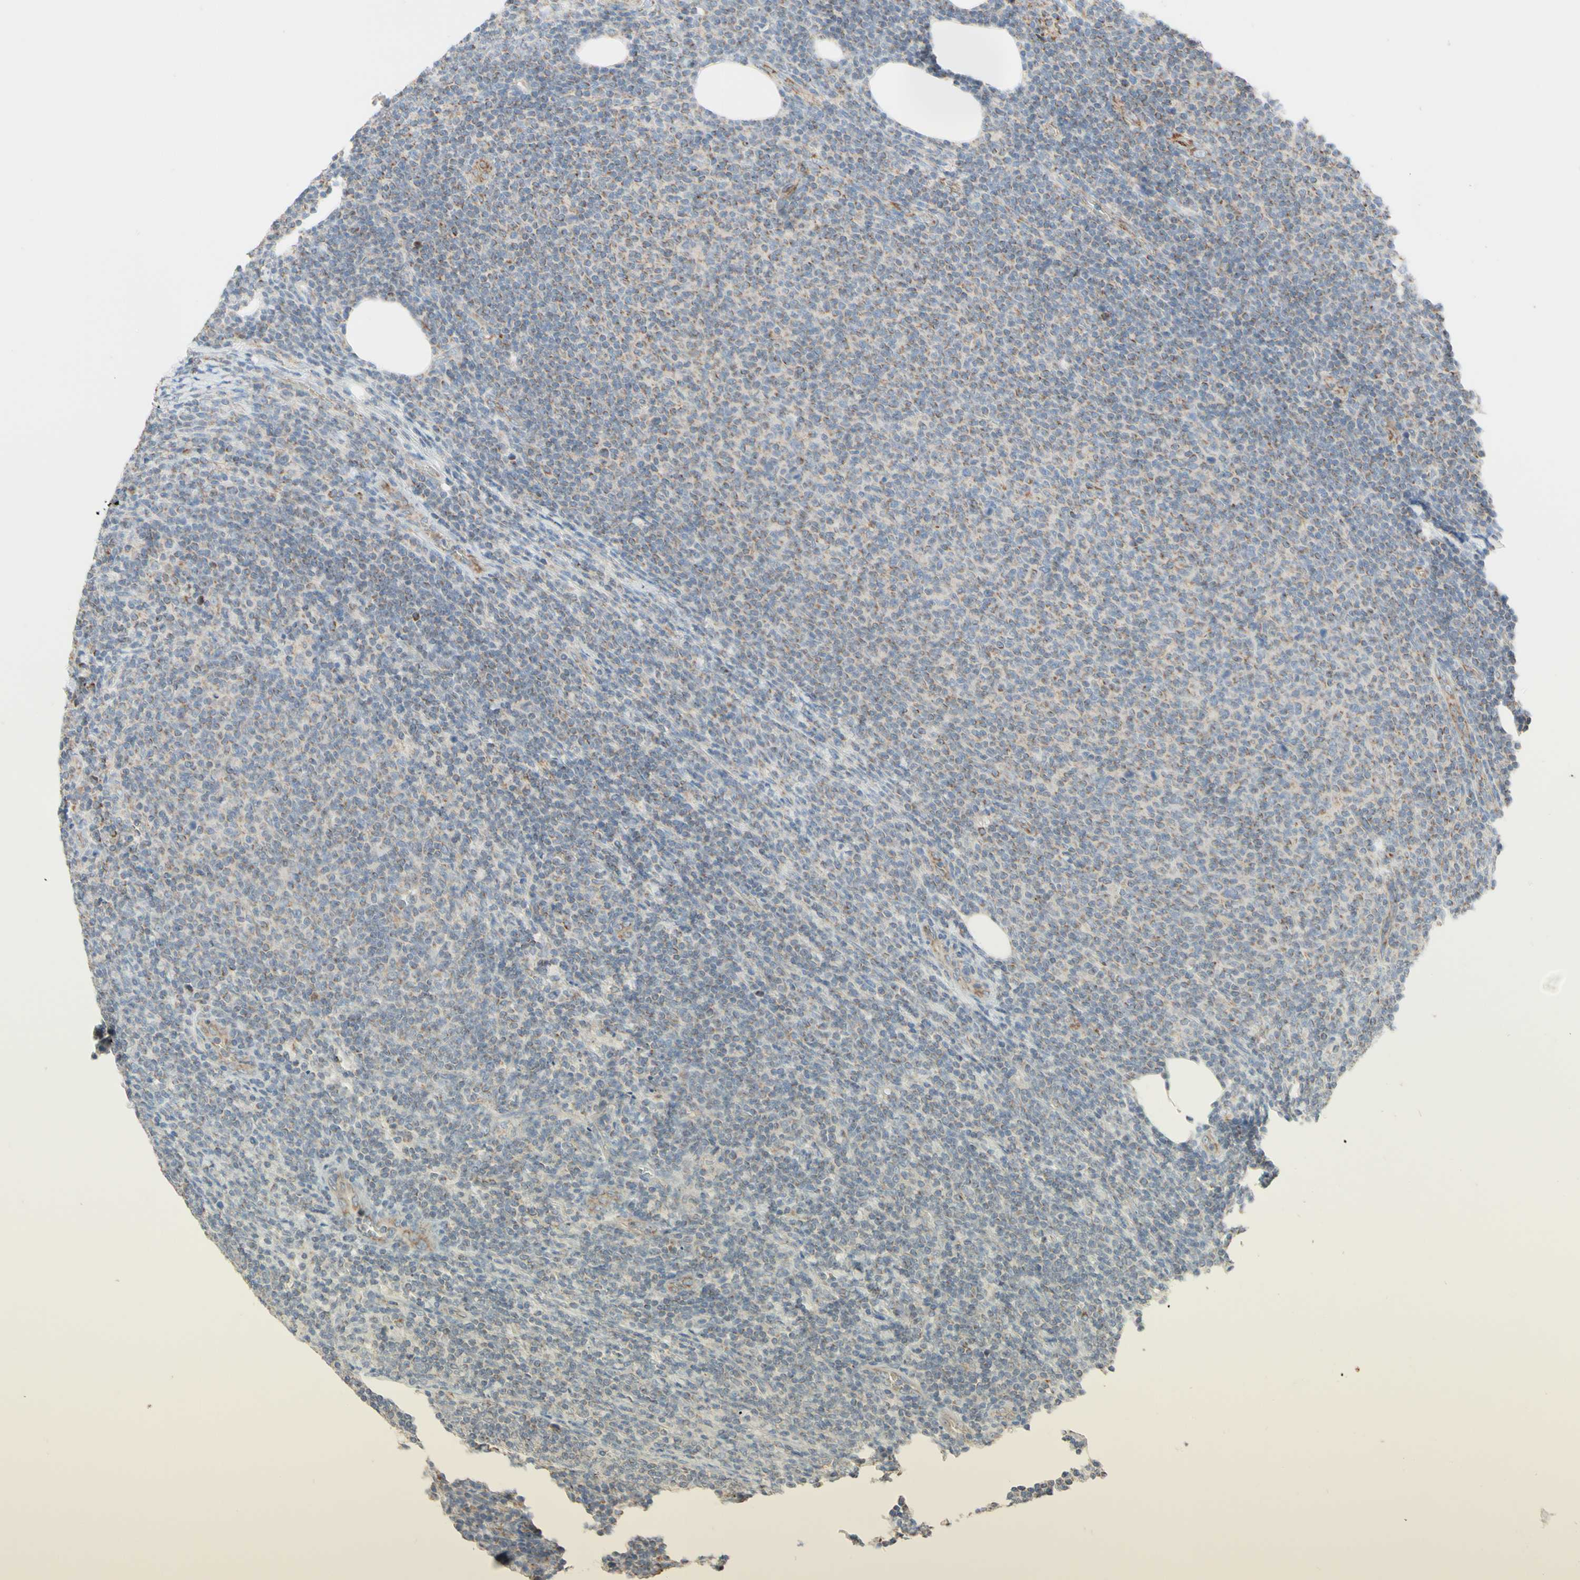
{"staining": {"intensity": "weak", "quantity": "25%-75%", "location": "cytoplasmic/membranous"}, "tissue": "lymphoma", "cell_type": "Tumor cells", "image_type": "cancer", "snomed": [{"axis": "morphology", "description": "Malignant lymphoma, non-Hodgkin's type, Low grade"}, {"axis": "topography", "description": "Lymph node"}], "caption": "Lymphoma stained with a protein marker exhibits weak staining in tumor cells.", "gene": "ARMC10", "patient": {"sex": "male", "age": 66}}